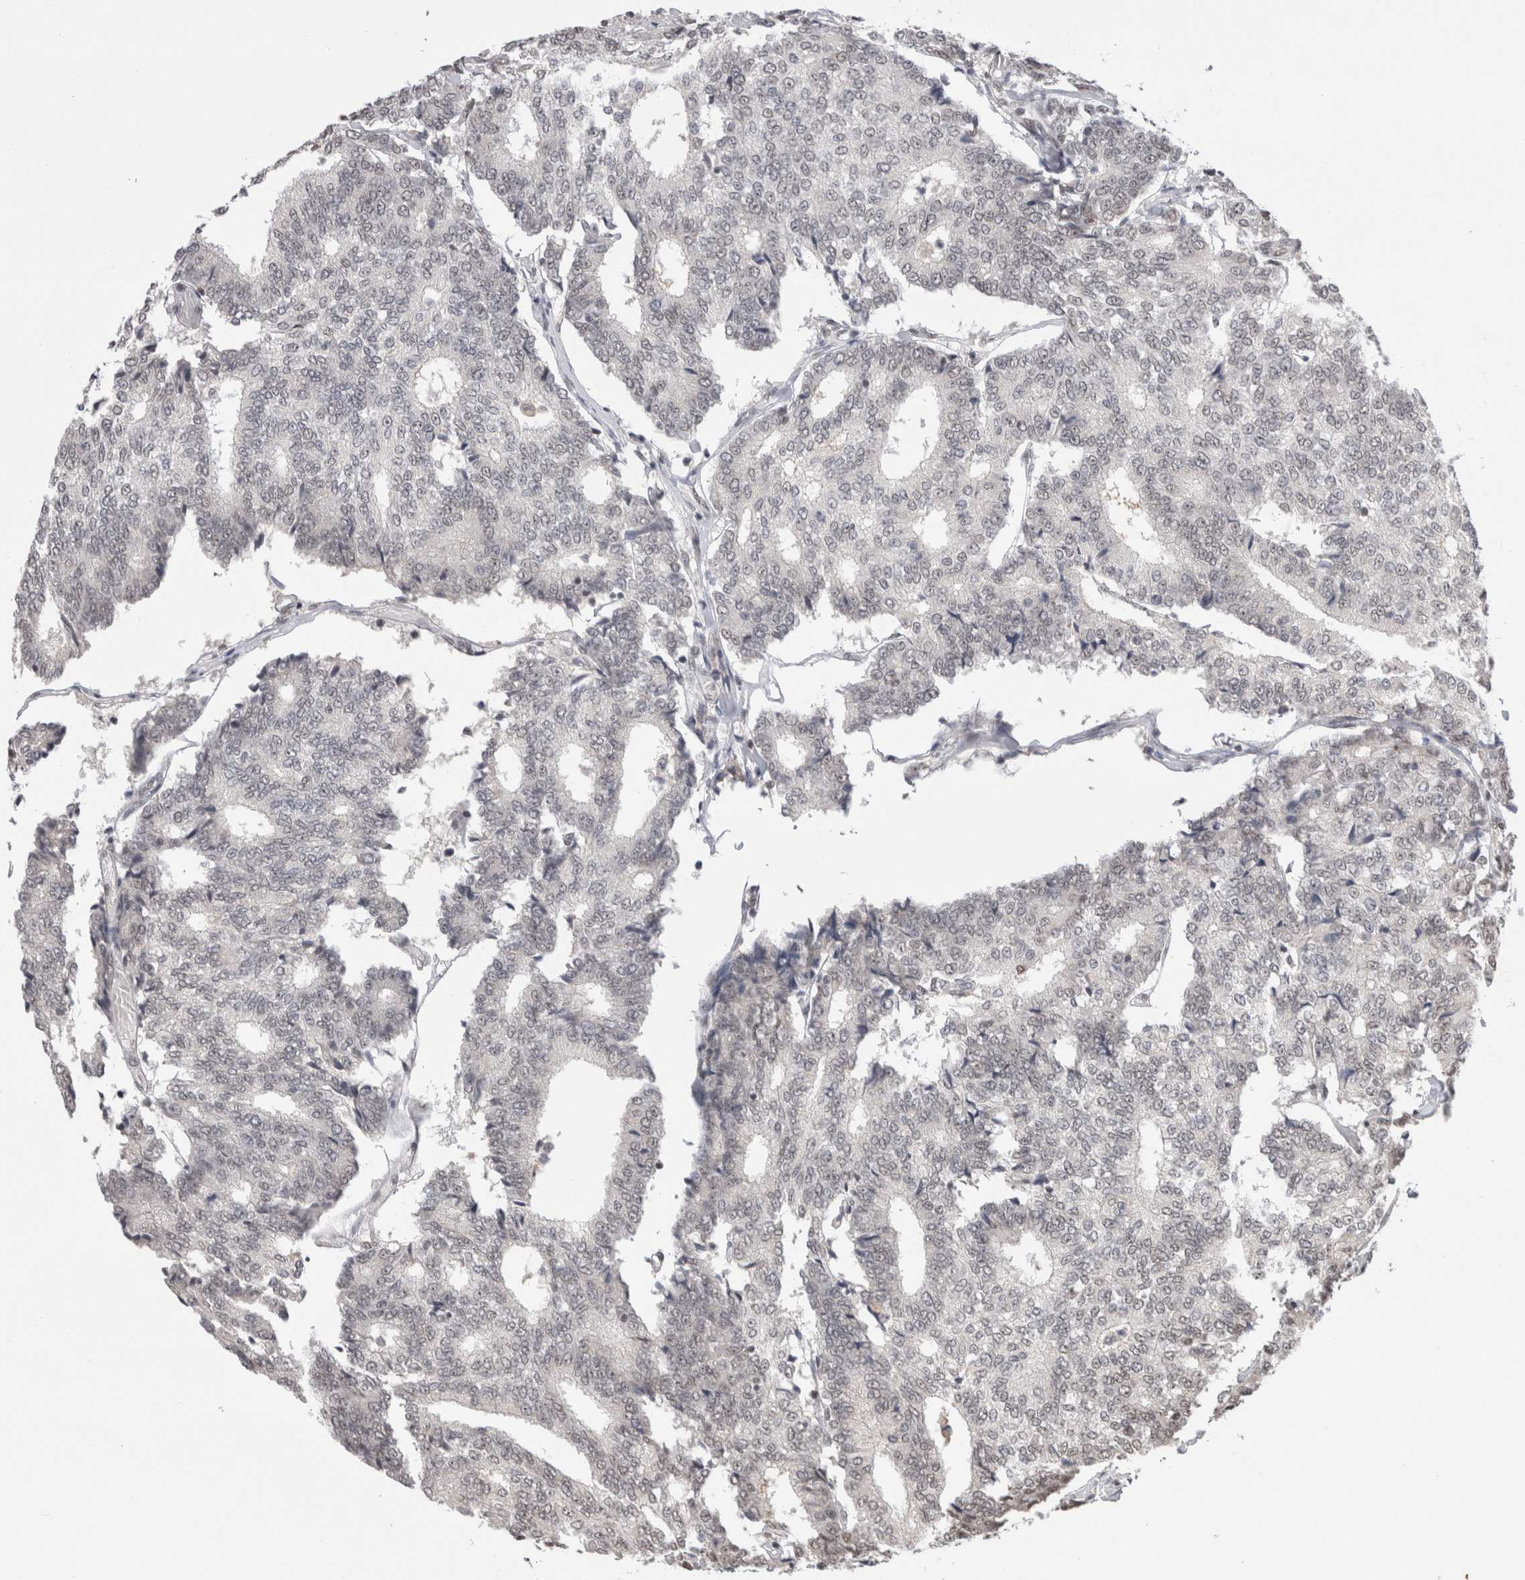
{"staining": {"intensity": "weak", "quantity": "<25%", "location": "nuclear"}, "tissue": "prostate cancer", "cell_type": "Tumor cells", "image_type": "cancer", "snomed": [{"axis": "morphology", "description": "Normal tissue, NOS"}, {"axis": "morphology", "description": "Adenocarcinoma, High grade"}, {"axis": "topography", "description": "Prostate"}, {"axis": "topography", "description": "Seminal veicle"}], "caption": "The image shows no significant staining in tumor cells of prostate adenocarcinoma (high-grade). (DAB (3,3'-diaminobenzidine) IHC visualized using brightfield microscopy, high magnification).", "gene": "DAXX", "patient": {"sex": "male", "age": 55}}